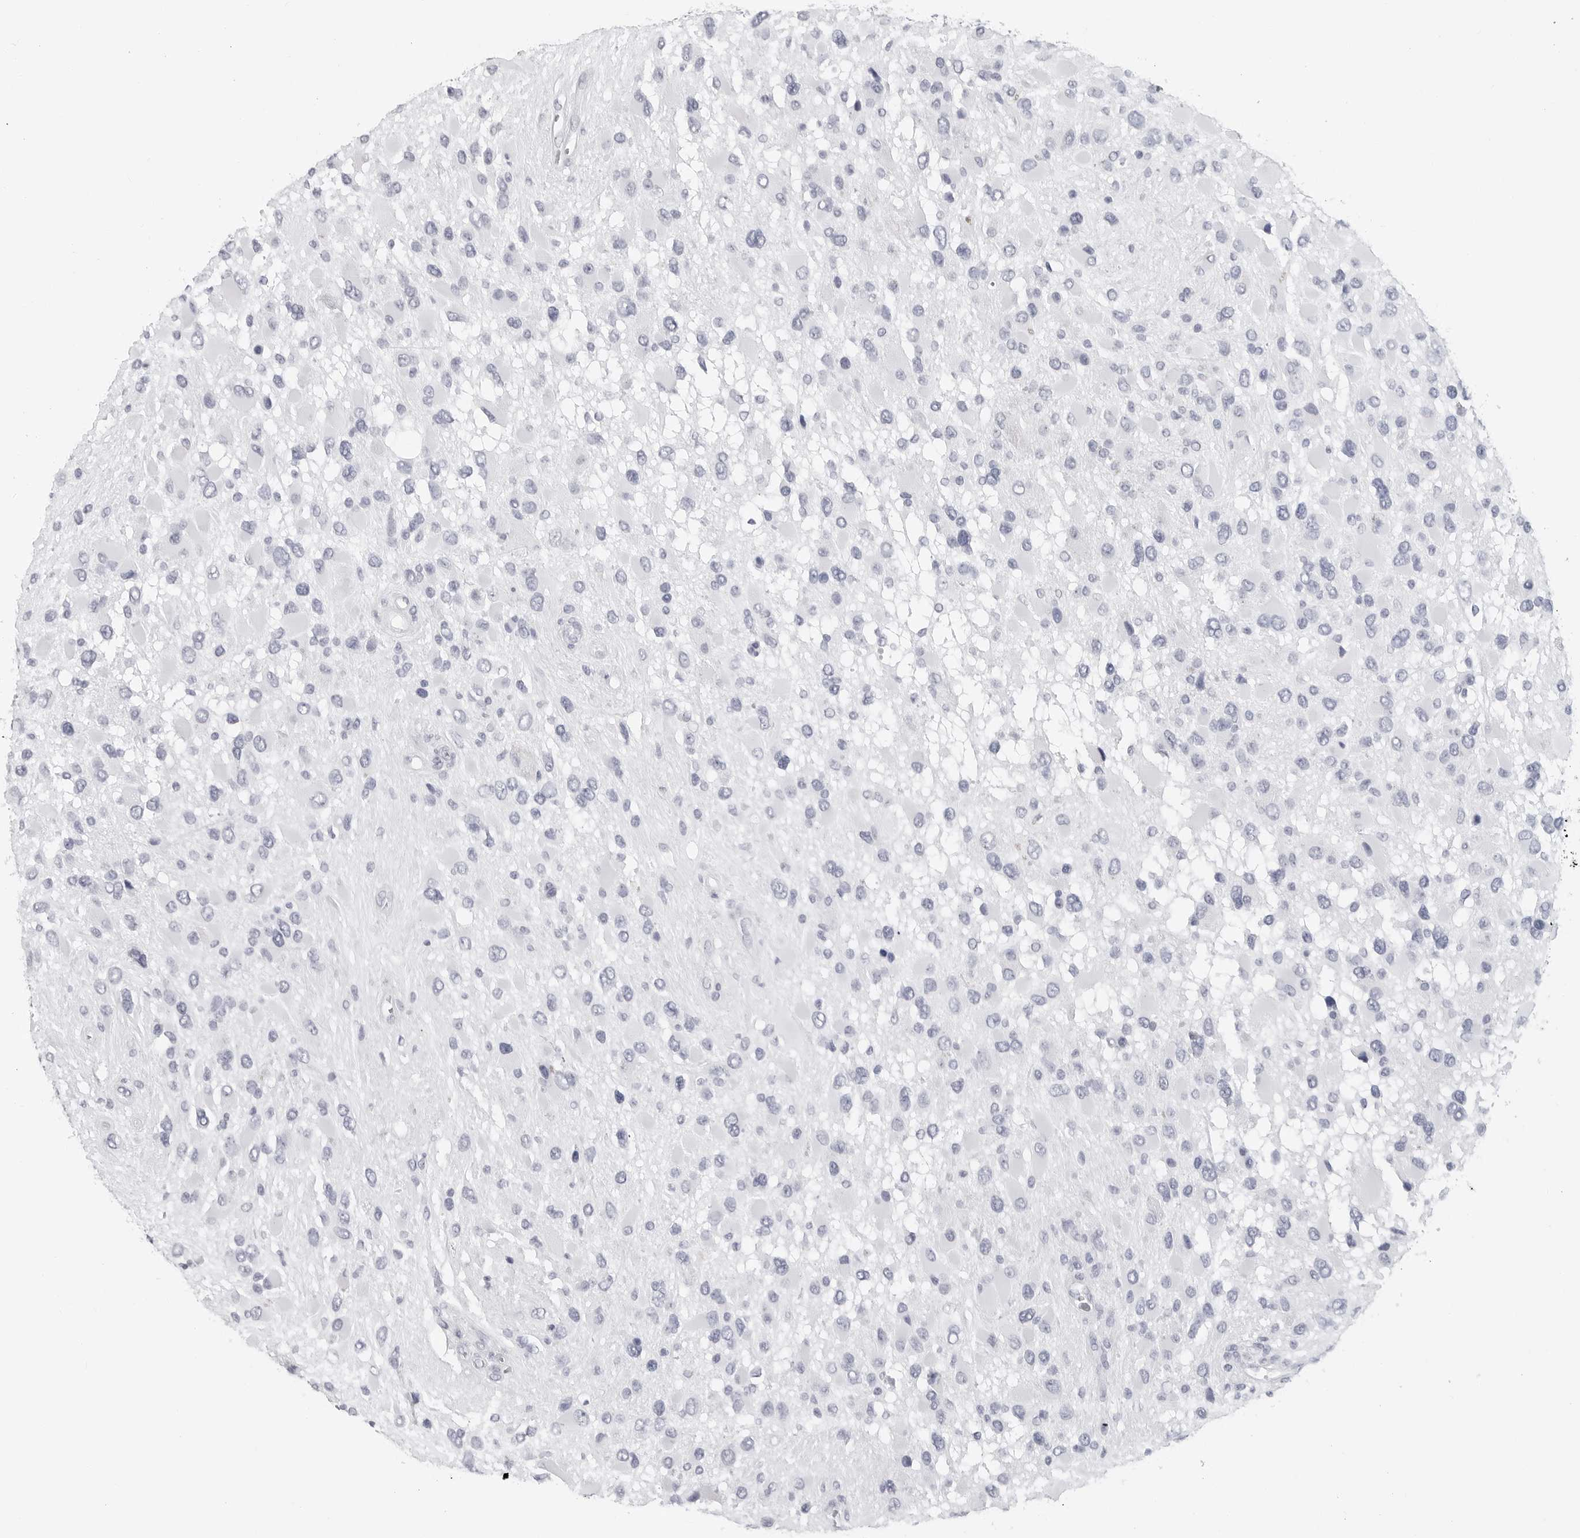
{"staining": {"intensity": "negative", "quantity": "none", "location": "none"}, "tissue": "glioma", "cell_type": "Tumor cells", "image_type": "cancer", "snomed": [{"axis": "morphology", "description": "Glioma, malignant, High grade"}, {"axis": "topography", "description": "Brain"}], "caption": "The image shows no staining of tumor cells in glioma. (Stains: DAB (3,3'-diaminobenzidine) immunohistochemistry (IHC) with hematoxylin counter stain, Microscopy: brightfield microscopy at high magnification).", "gene": "CSH1", "patient": {"sex": "male", "age": 53}}